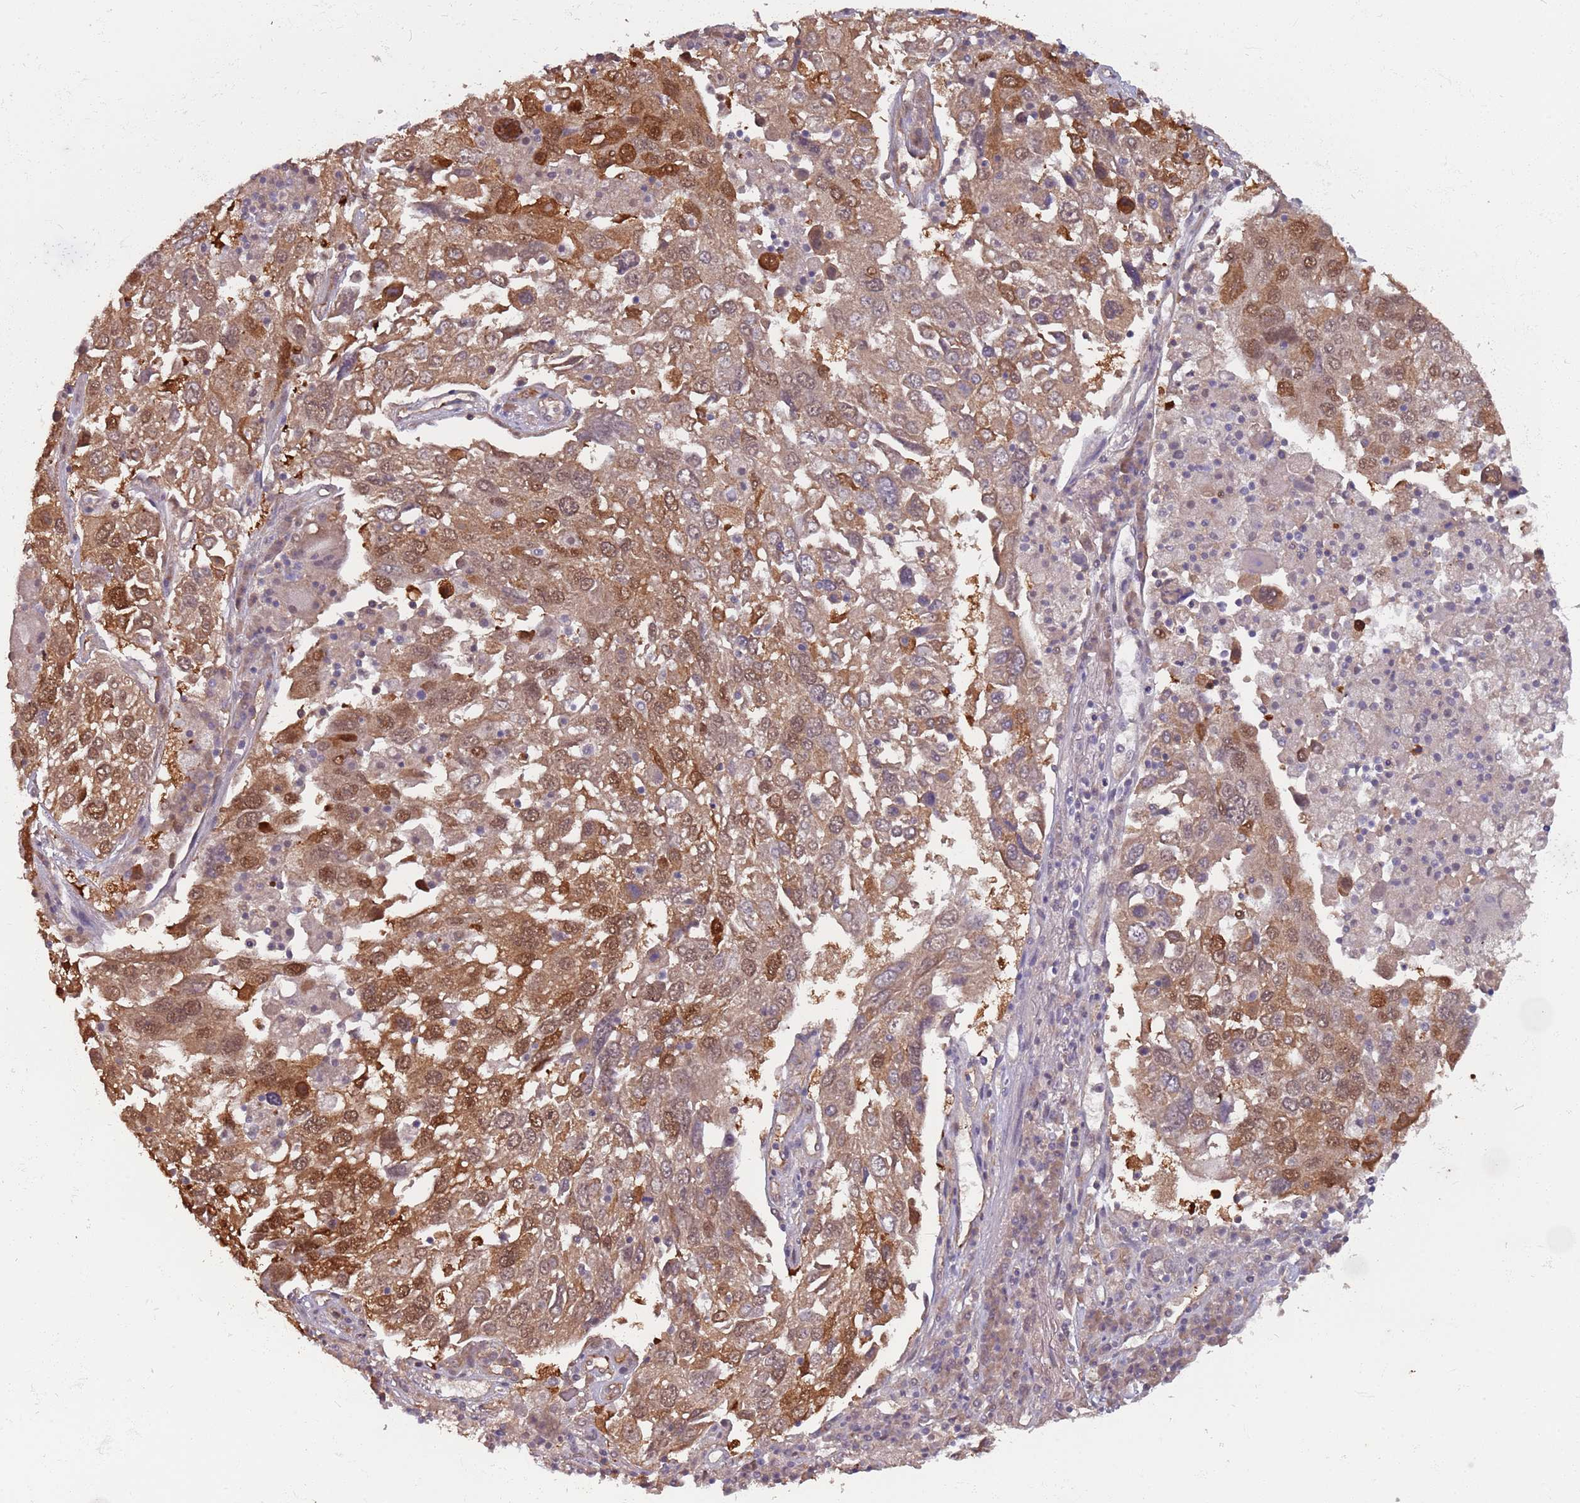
{"staining": {"intensity": "moderate", "quantity": ">75%", "location": "cytoplasmic/membranous,nuclear"}, "tissue": "lung cancer", "cell_type": "Tumor cells", "image_type": "cancer", "snomed": [{"axis": "morphology", "description": "Squamous cell carcinoma, NOS"}, {"axis": "topography", "description": "Lung"}], "caption": "Lung cancer (squamous cell carcinoma) stained with a brown dye shows moderate cytoplasmic/membranous and nuclear positive expression in about >75% of tumor cells.", "gene": "ZBTB5", "patient": {"sex": "male", "age": 65}}